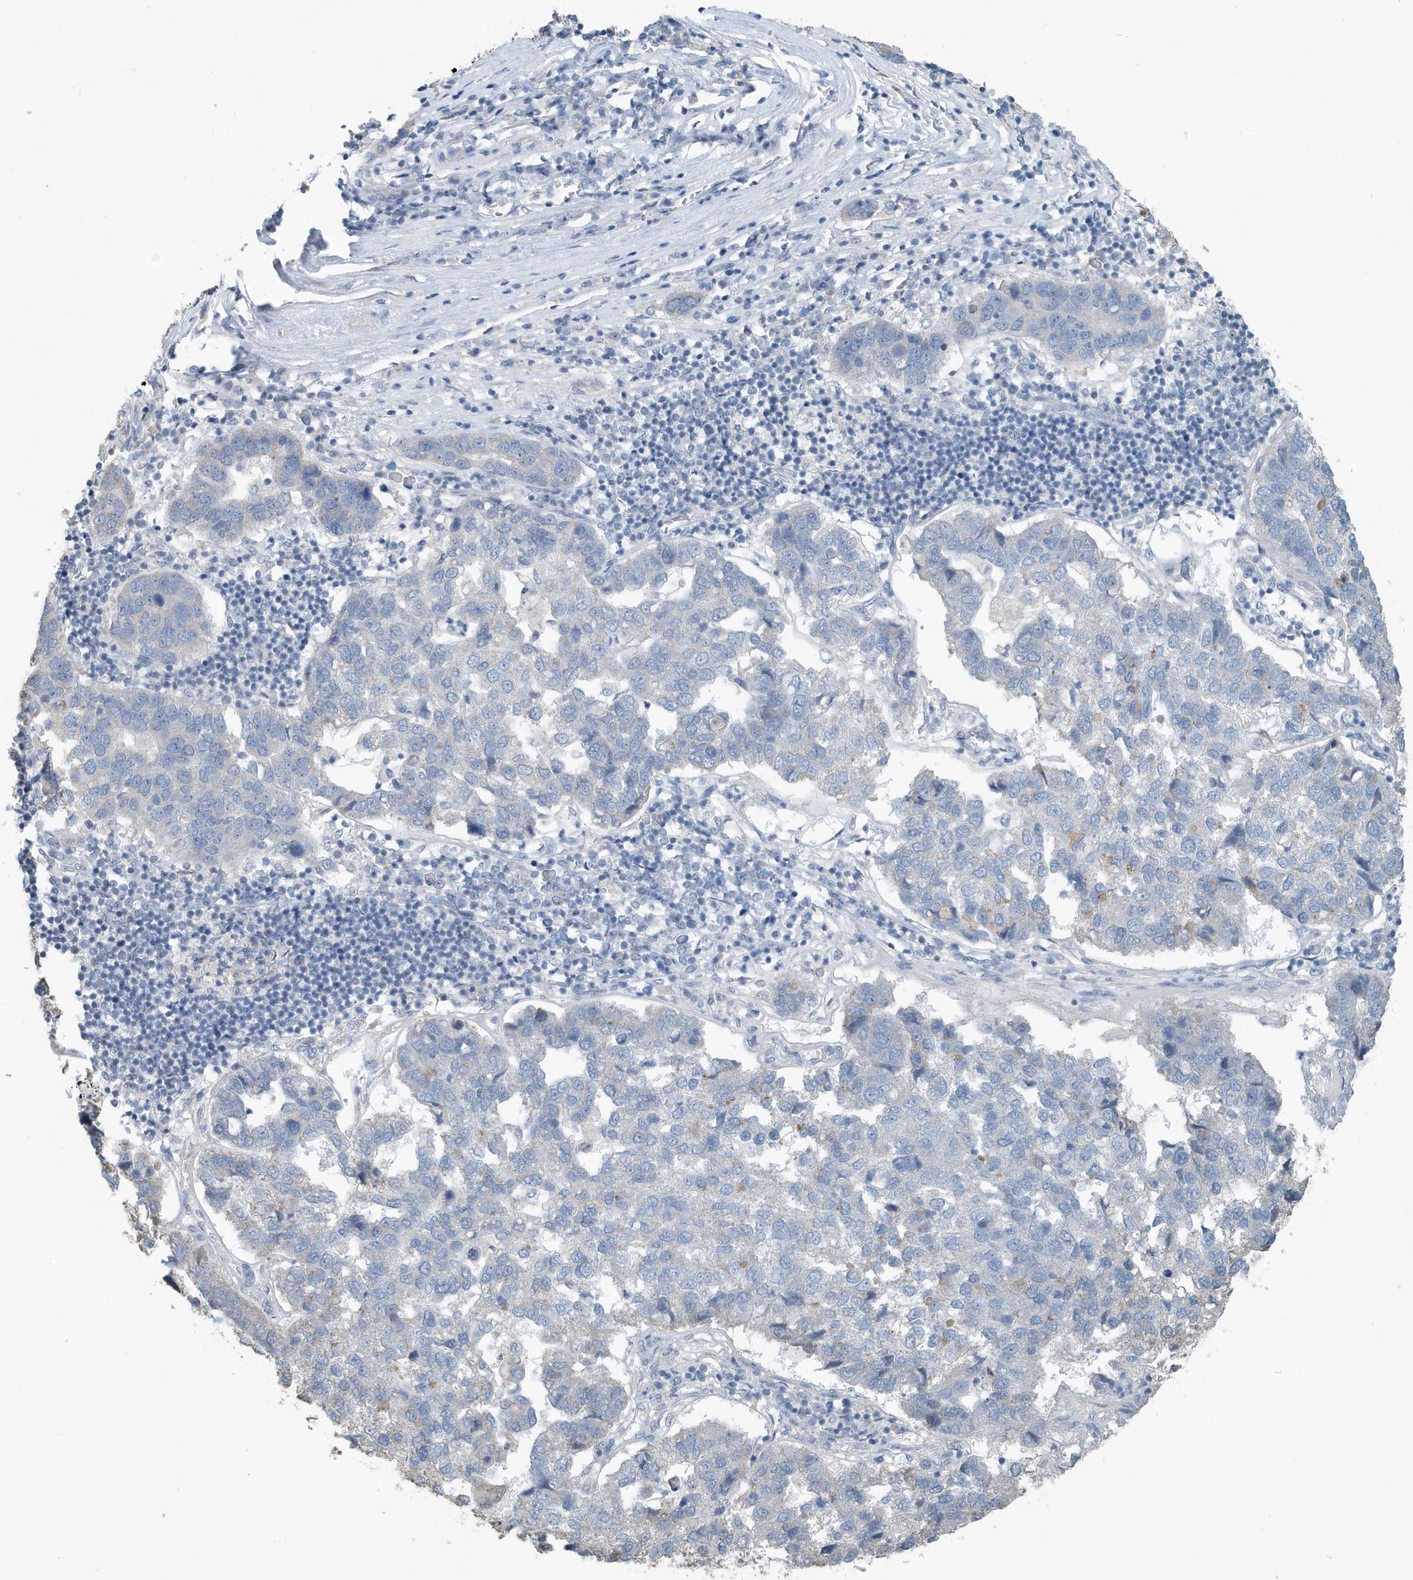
{"staining": {"intensity": "negative", "quantity": "none", "location": "none"}, "tissue": "pancreatic cancer", "cell_type": "Tumor cells", "image_type": "cancer", "snomed": [{"axis": "morphology", "description": "Adenocarcinoma, NOS"}, {"axis": "topography", "description": "Pancreas"}], "caption": "DAB (3,3'-diaminobenzidine) immunohistochemical staining of human pancreatic cancer (adenocarcinoma) reveals no significant expression in tumor cells.", "gene": "UGT2B4", "patient": {"sex": "female", "age": 61}}